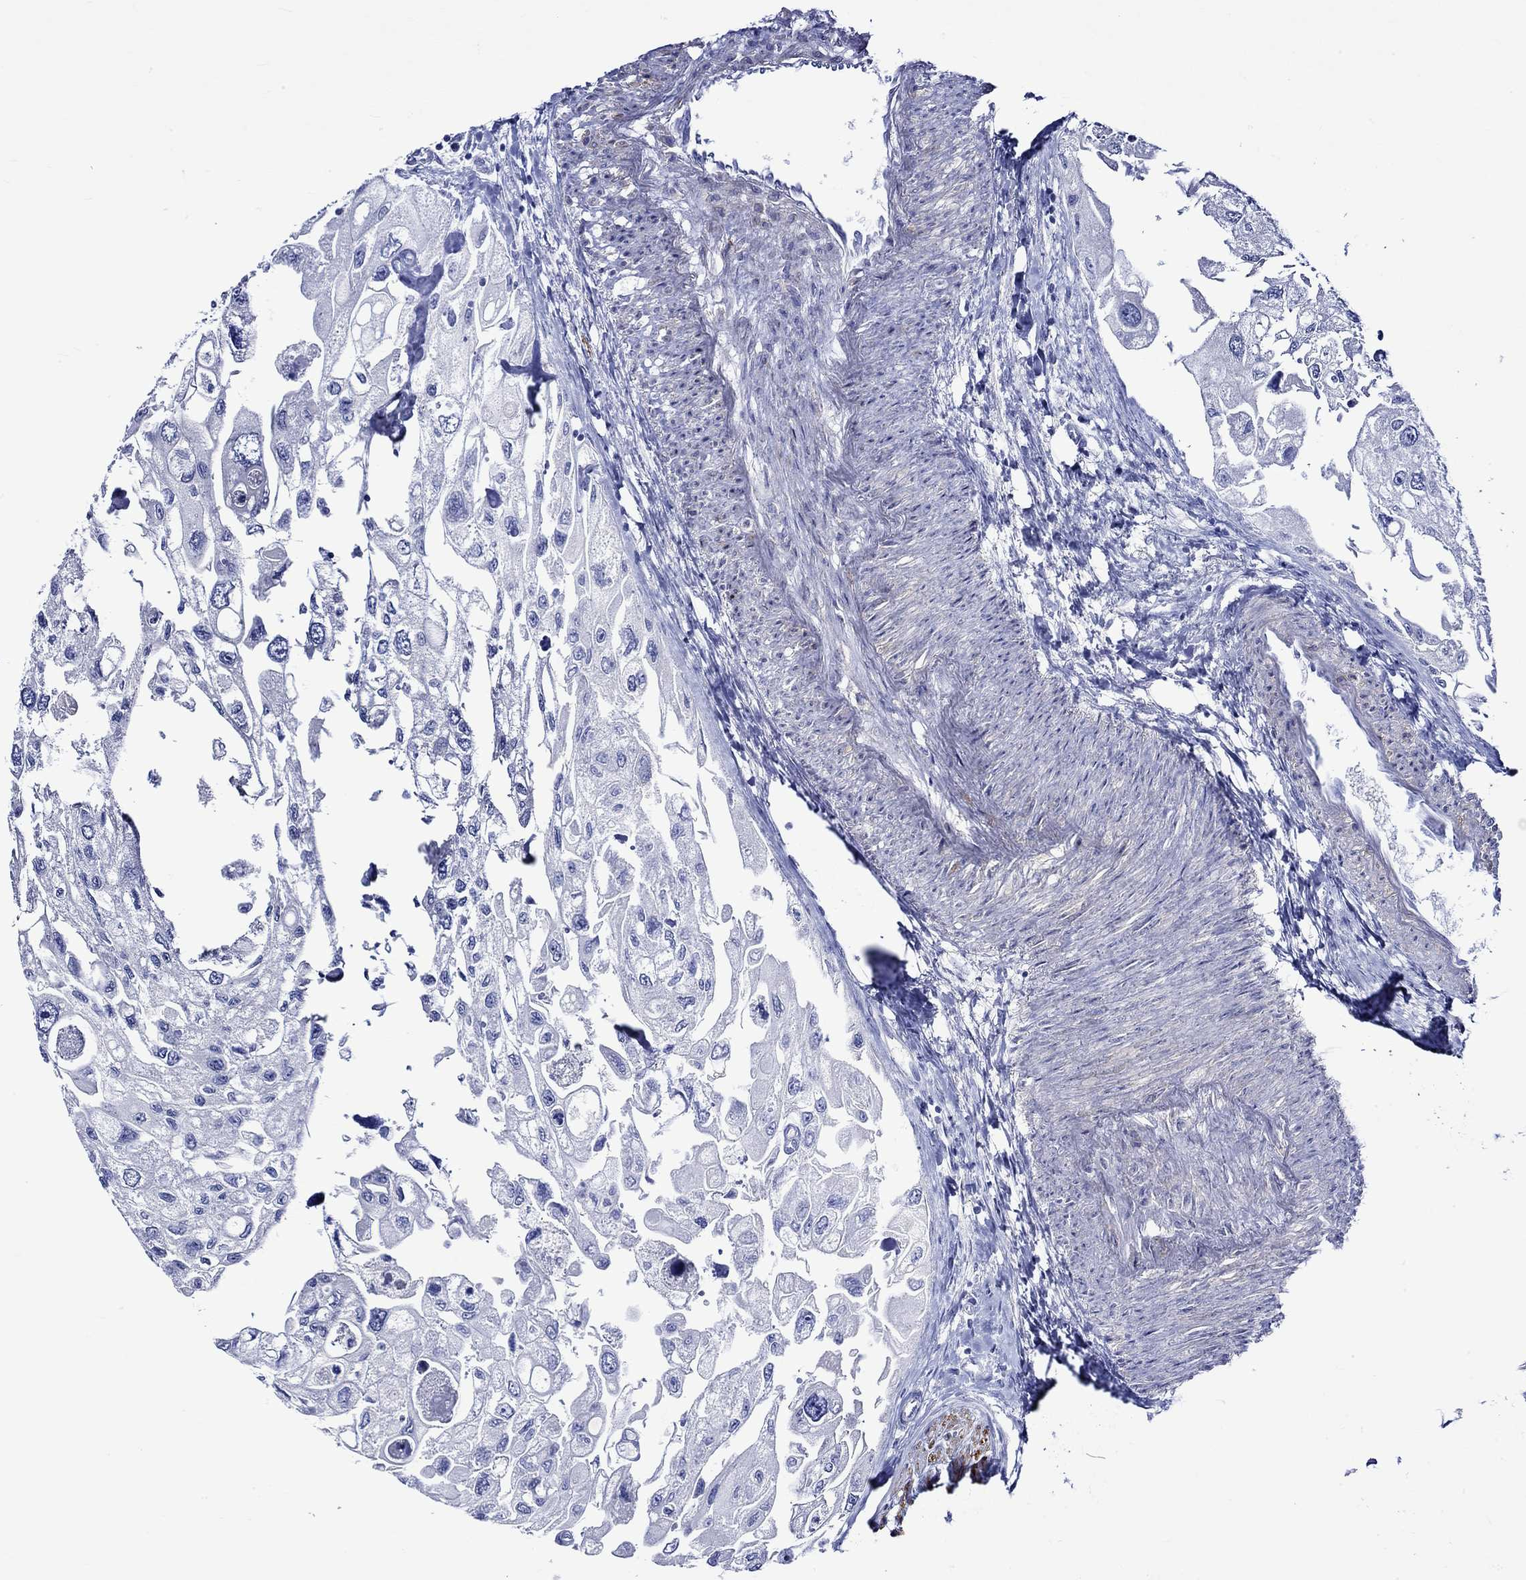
{"staining": {"intensity": "negative", "quantity": "none", "location": "none"}, "tissue": "urothelial cancer", "cell_type": "Tumor cells", "image_type": "cancer", "snomed": [{"axis": "morphology", "description": "Urothelial carcinoma, High grade"}, {"axis": "topography", "description": "Urinary bladder"}], "caption": "Tumor cells show no significant protein expression in urothelial cancer.", "gene": "CRYAB", "patient": {"sex": "male", "age": 59}}